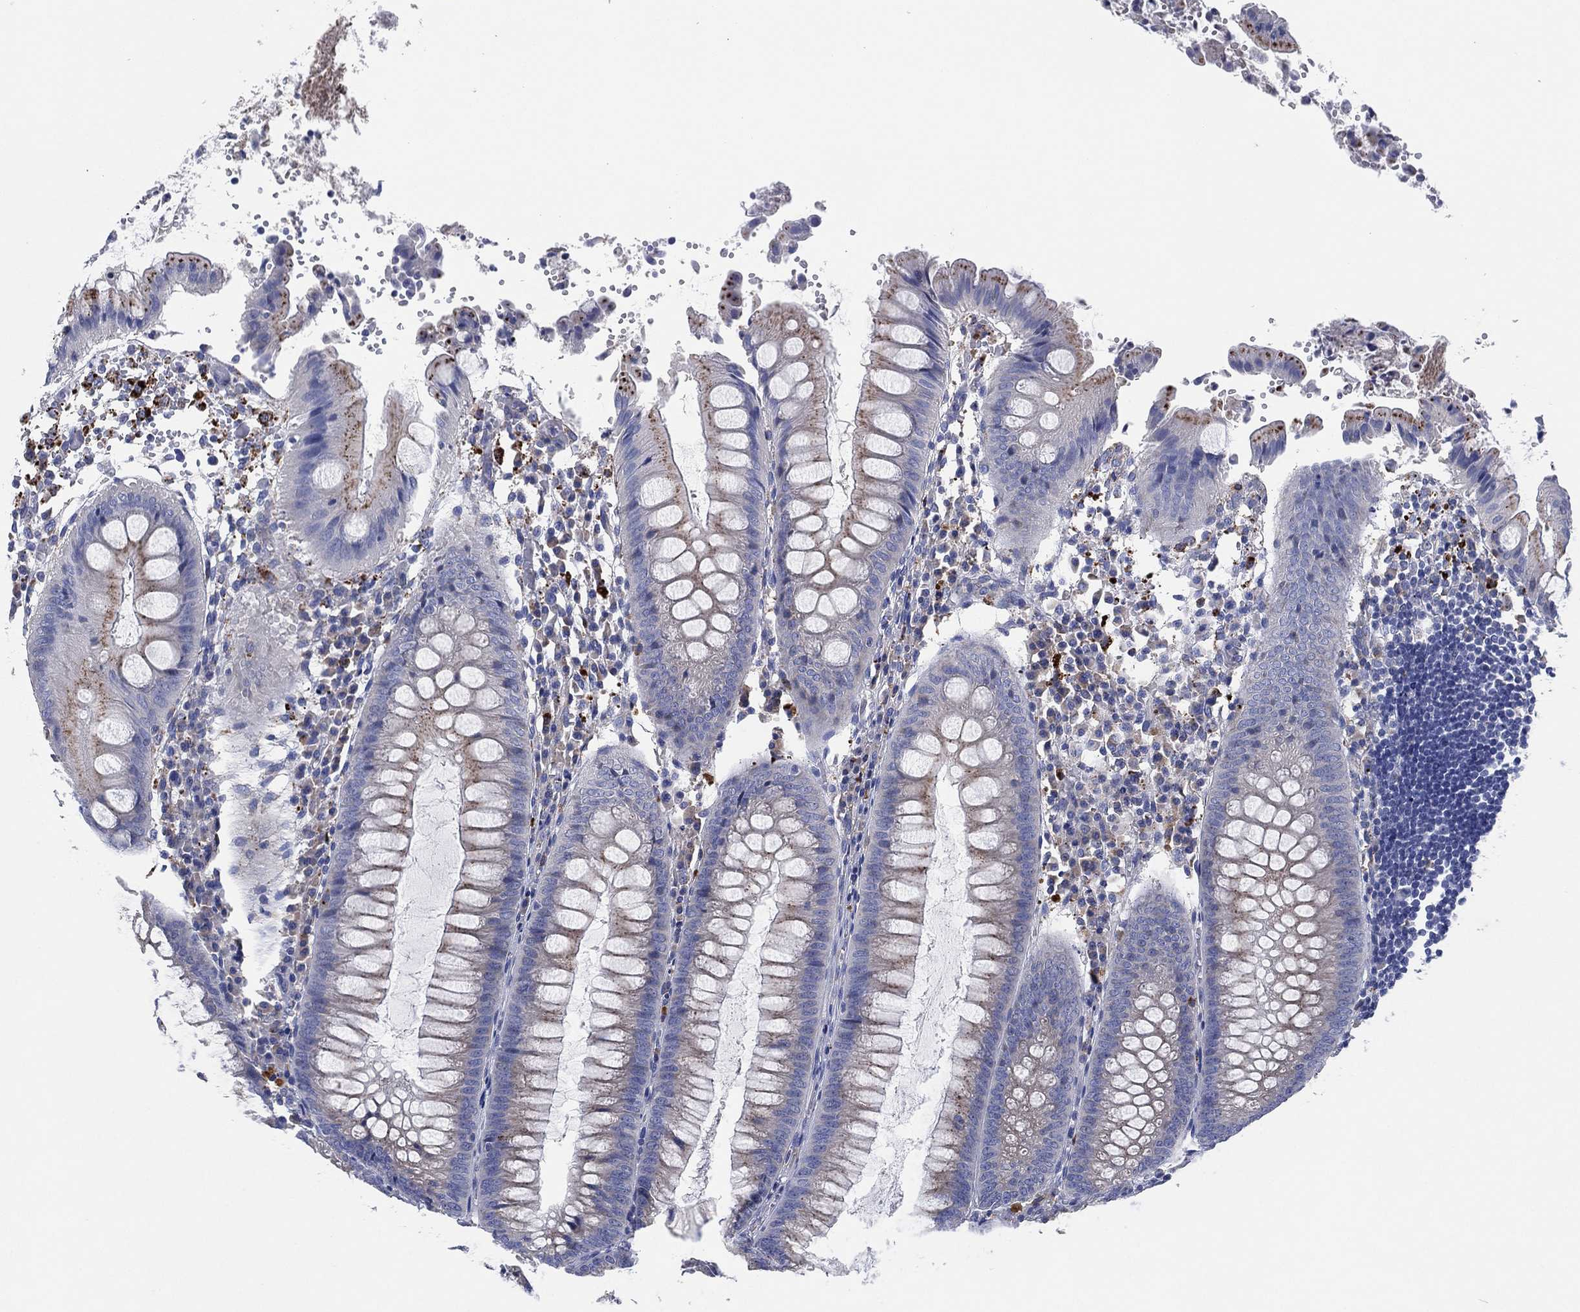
{"staining": {"intensity": "negative", "quantity": "none", "location": "none"}, "tissue": "appendix", "cell_type": "Glandular cells", "image_type": "normal", "snomed": [{"axis": "morphology", "description": "Normal tissue, NOS"}, {"axis": "morphology", "description": "Inflammation, NOS"}, {"axis": "topography", "description": "Appendix"}], "caption": "Immunohistochemistry photomicrograph of normal appendix: human appendix stained with DAB (3,3'-diaminobenzidine) reveals no significant protein expression in glandular cells.", "gene": "GALNS", "patient": {"sex": "male", "age": 16}}